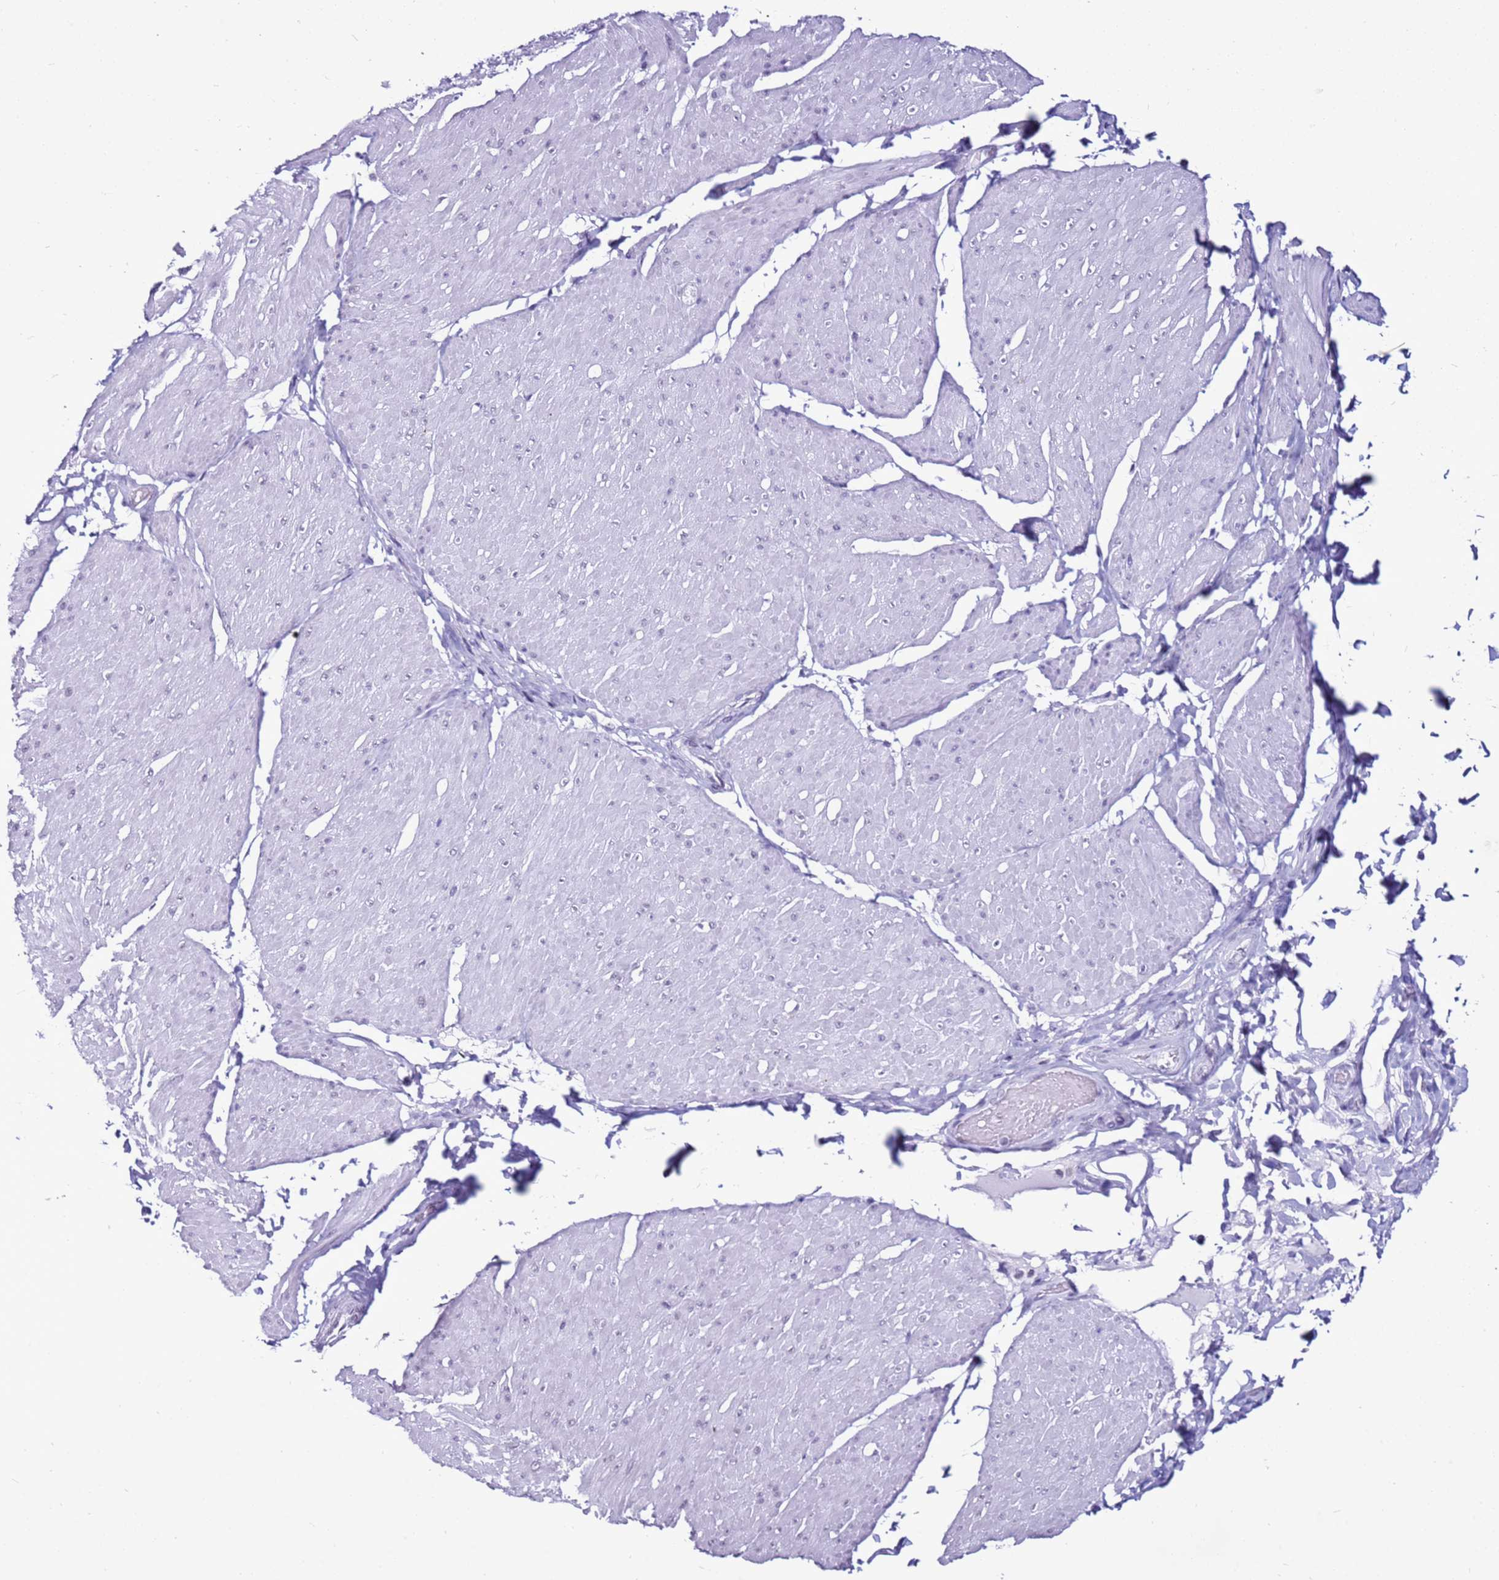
{"staining": {"intensity": "negative", "quantity": "none", "location": "none"}, "tissue": "smooth muscle", "cell_type": "Smooth muscle cells", "image_type": "normal", "snomed": [{"axis": "morphology", "description": "Urothelial carcinoma, High grade"}, {"axis": "topography", "description": "Urinary bladder"}], "caption": "Immunohistochemistry micrograph of unremarkable smooth muscle: smooth muscle stained with DAB (3,3'-diaminobenzidine) demonstrates no significant protein positivity in smooth muscle cells.", "gene": "DHX15", "patient": {"sex": "male", "age": 46}}